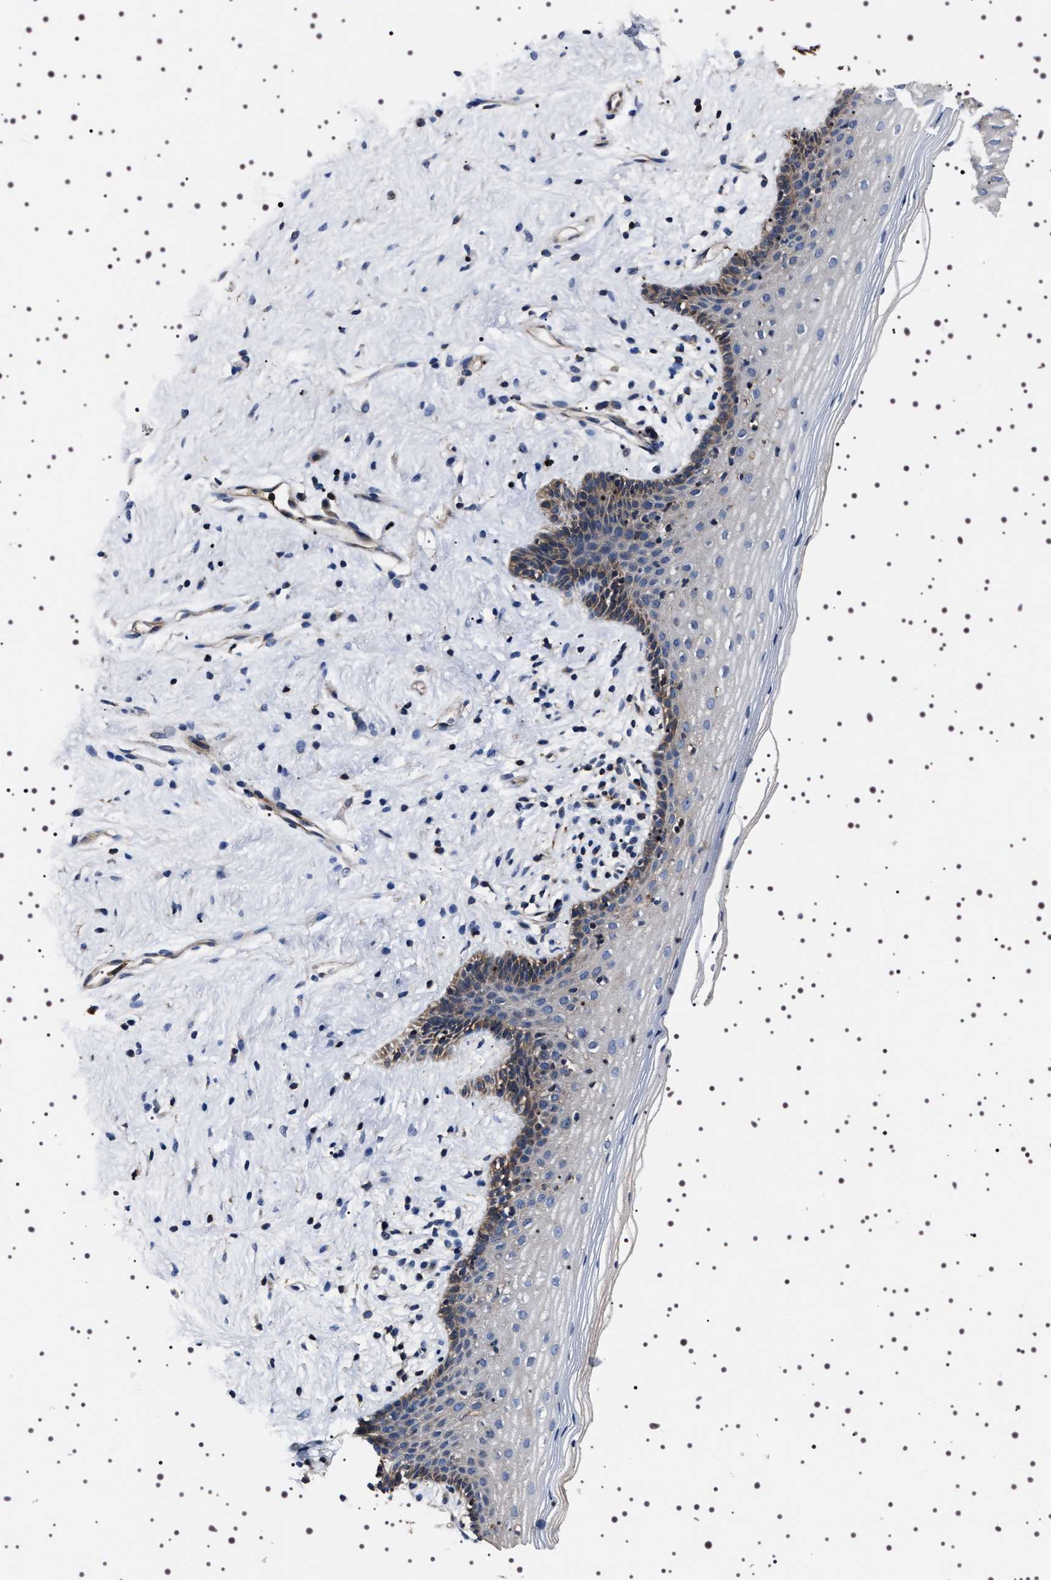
{"staining": {"intensity": "moderate", "quantity": "25%-75%", "location": "cytoplasmic/membranous"}, "tissue": "vagina", "cell_type": "Squamous epithelial cells", "image_type": "normal", "snomed": [{"axis": "morphology", "description": "Normal tissue, NOS"}, {"axis": "topography", "description": "Vagina"}], "caption": "IHC (DAB (3,3'-diaminobenzidine)) staining of normal vagina displays moderate cytoplasmic/membranous protein positivity in about 25%-75% of squamous epithelial cells.", "gene": "WDR1", "patient": {"sex": "female", "age": 44}}